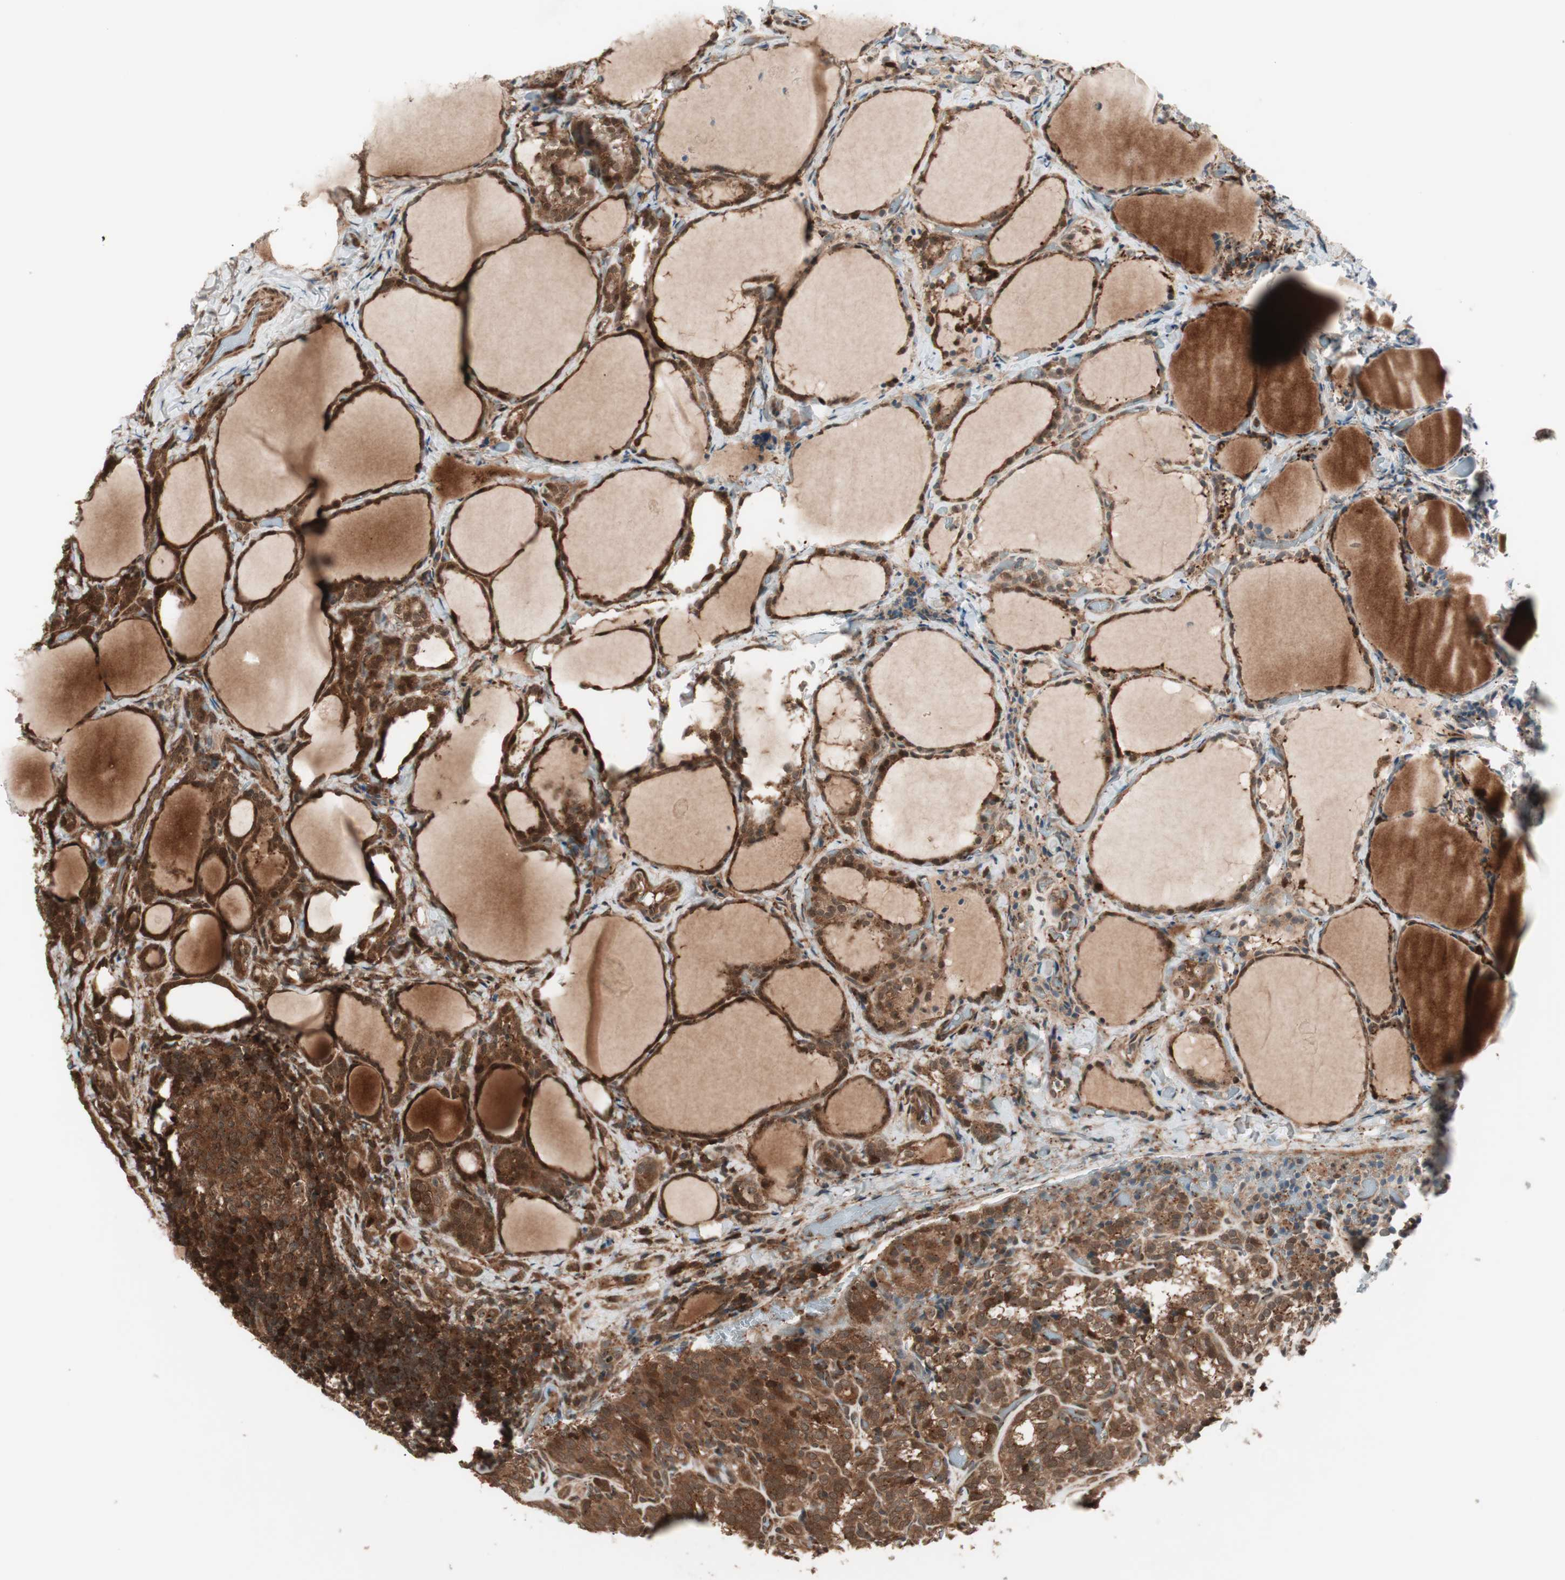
{"staining": {"intensity": "strong", "quantity": ">75%", "location": "cytoplasmic/membranous"}, "tissue": "thyroid cancer", "cell_type": "Tumor cells", "image_type": "cancer", "snomed": [{"axis": "morphology", "description": "Normal tissue, NOS"}, {"axis": "morphology", "description": "Papillary adenocarcinoma, NOS"}, {"axis": "topography", "description": "Thyroid gland"}], "caption": "Human thyroid cancer stained with a protein marker exhibits strong staining in tumor cells.", "gene": "PRKG2", "patient": {"sex": "female", "age": 30}}